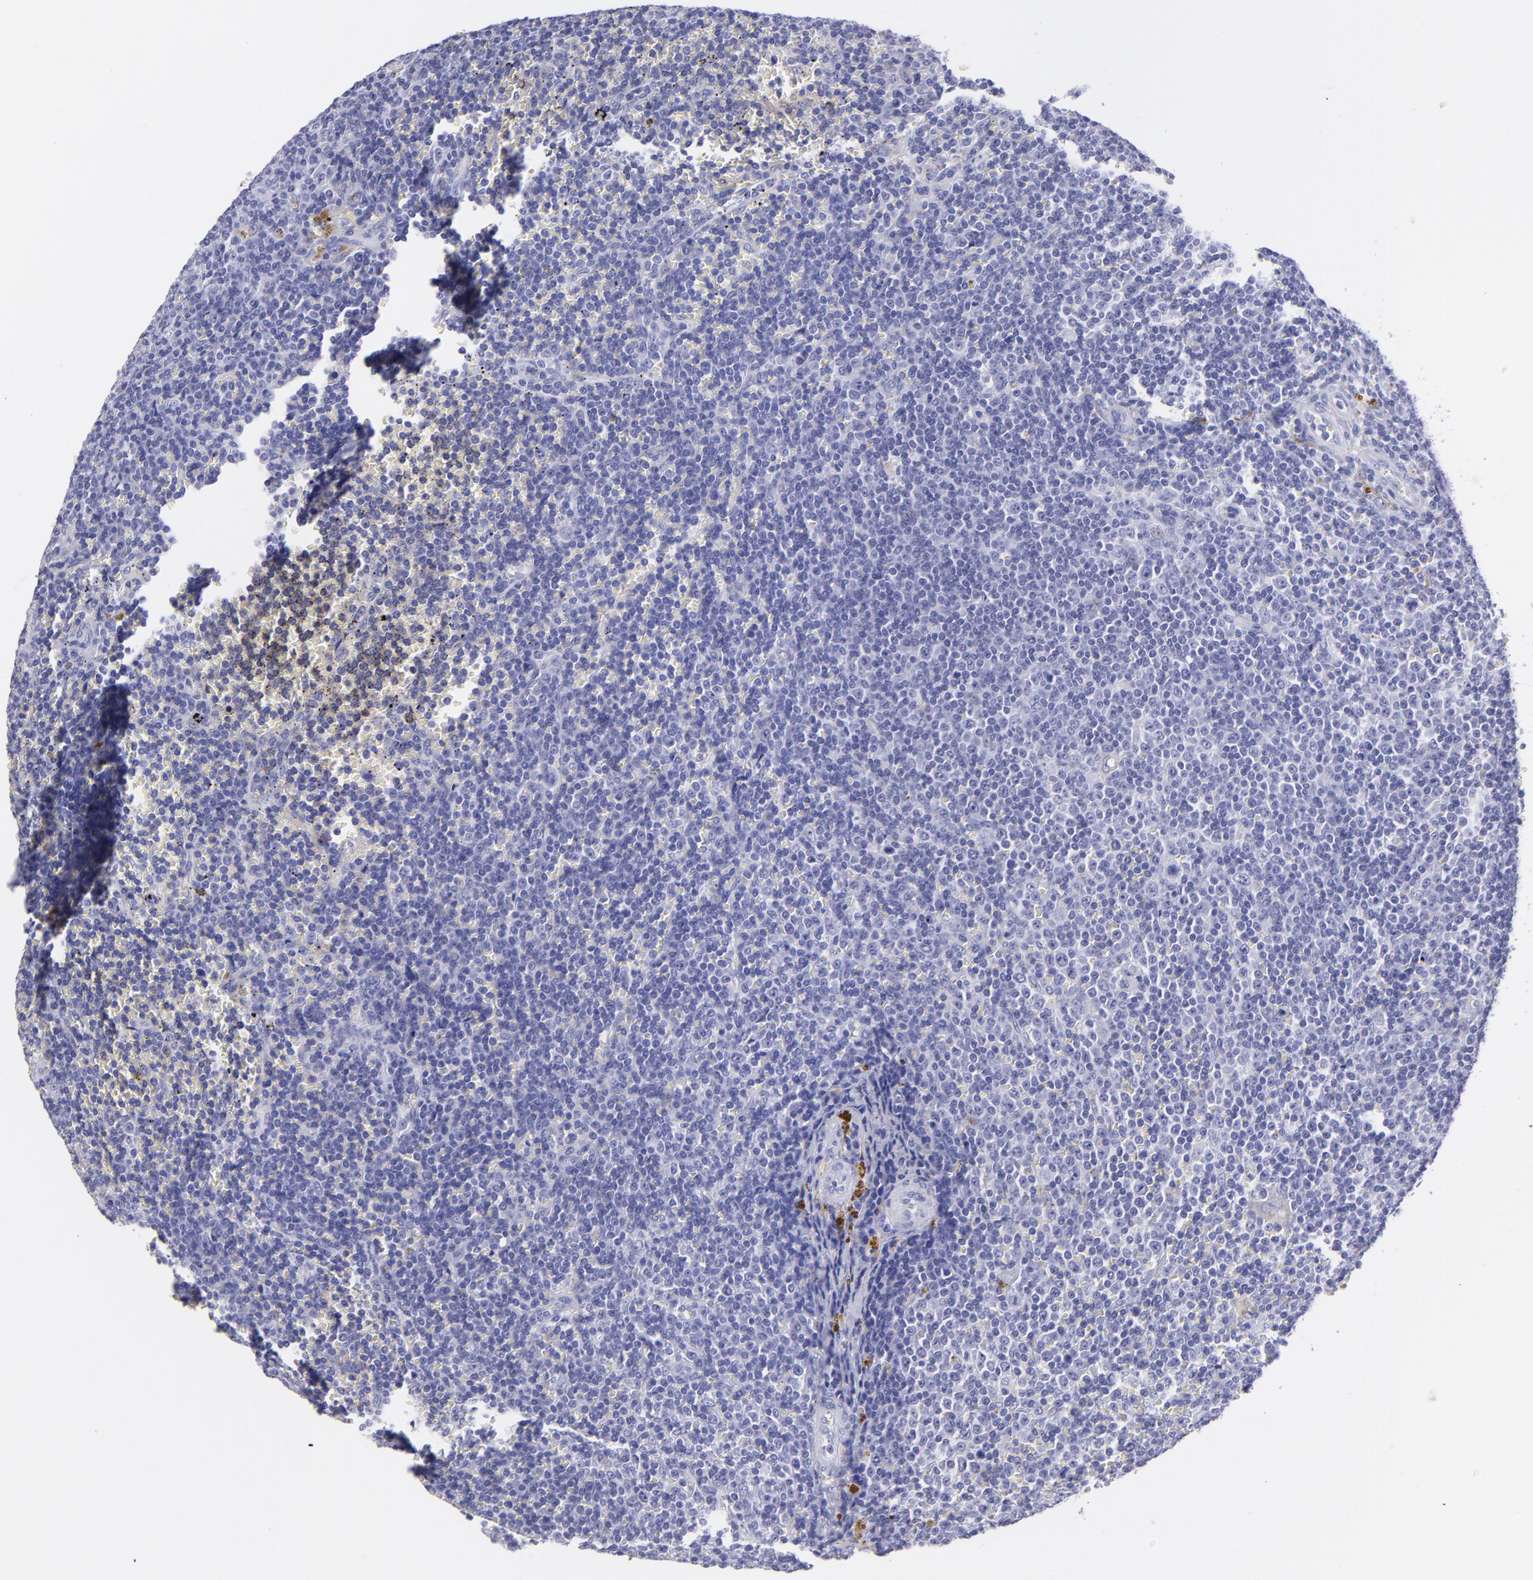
{"staining": {"intensity": "negative", "quantity": "none", "location": "none"}, "tissue": "lymphoma", "cell_type": "Tumor cells", "image_type": "cancer", "snomed": [{"axis": "morphology", "description": "Malignant lymphoma, non-Hodgkin's type, Low grade"}, {"axis": "topography", "description": "Spleen"}], "caption": "Immunohistochemical staining of malignant lymphoma, non-Hodgkin's type (low-grade) reveals no significant staining in tumor cells.", "gene": "CNP", "patient": {"sex": "male", "age": 80}}